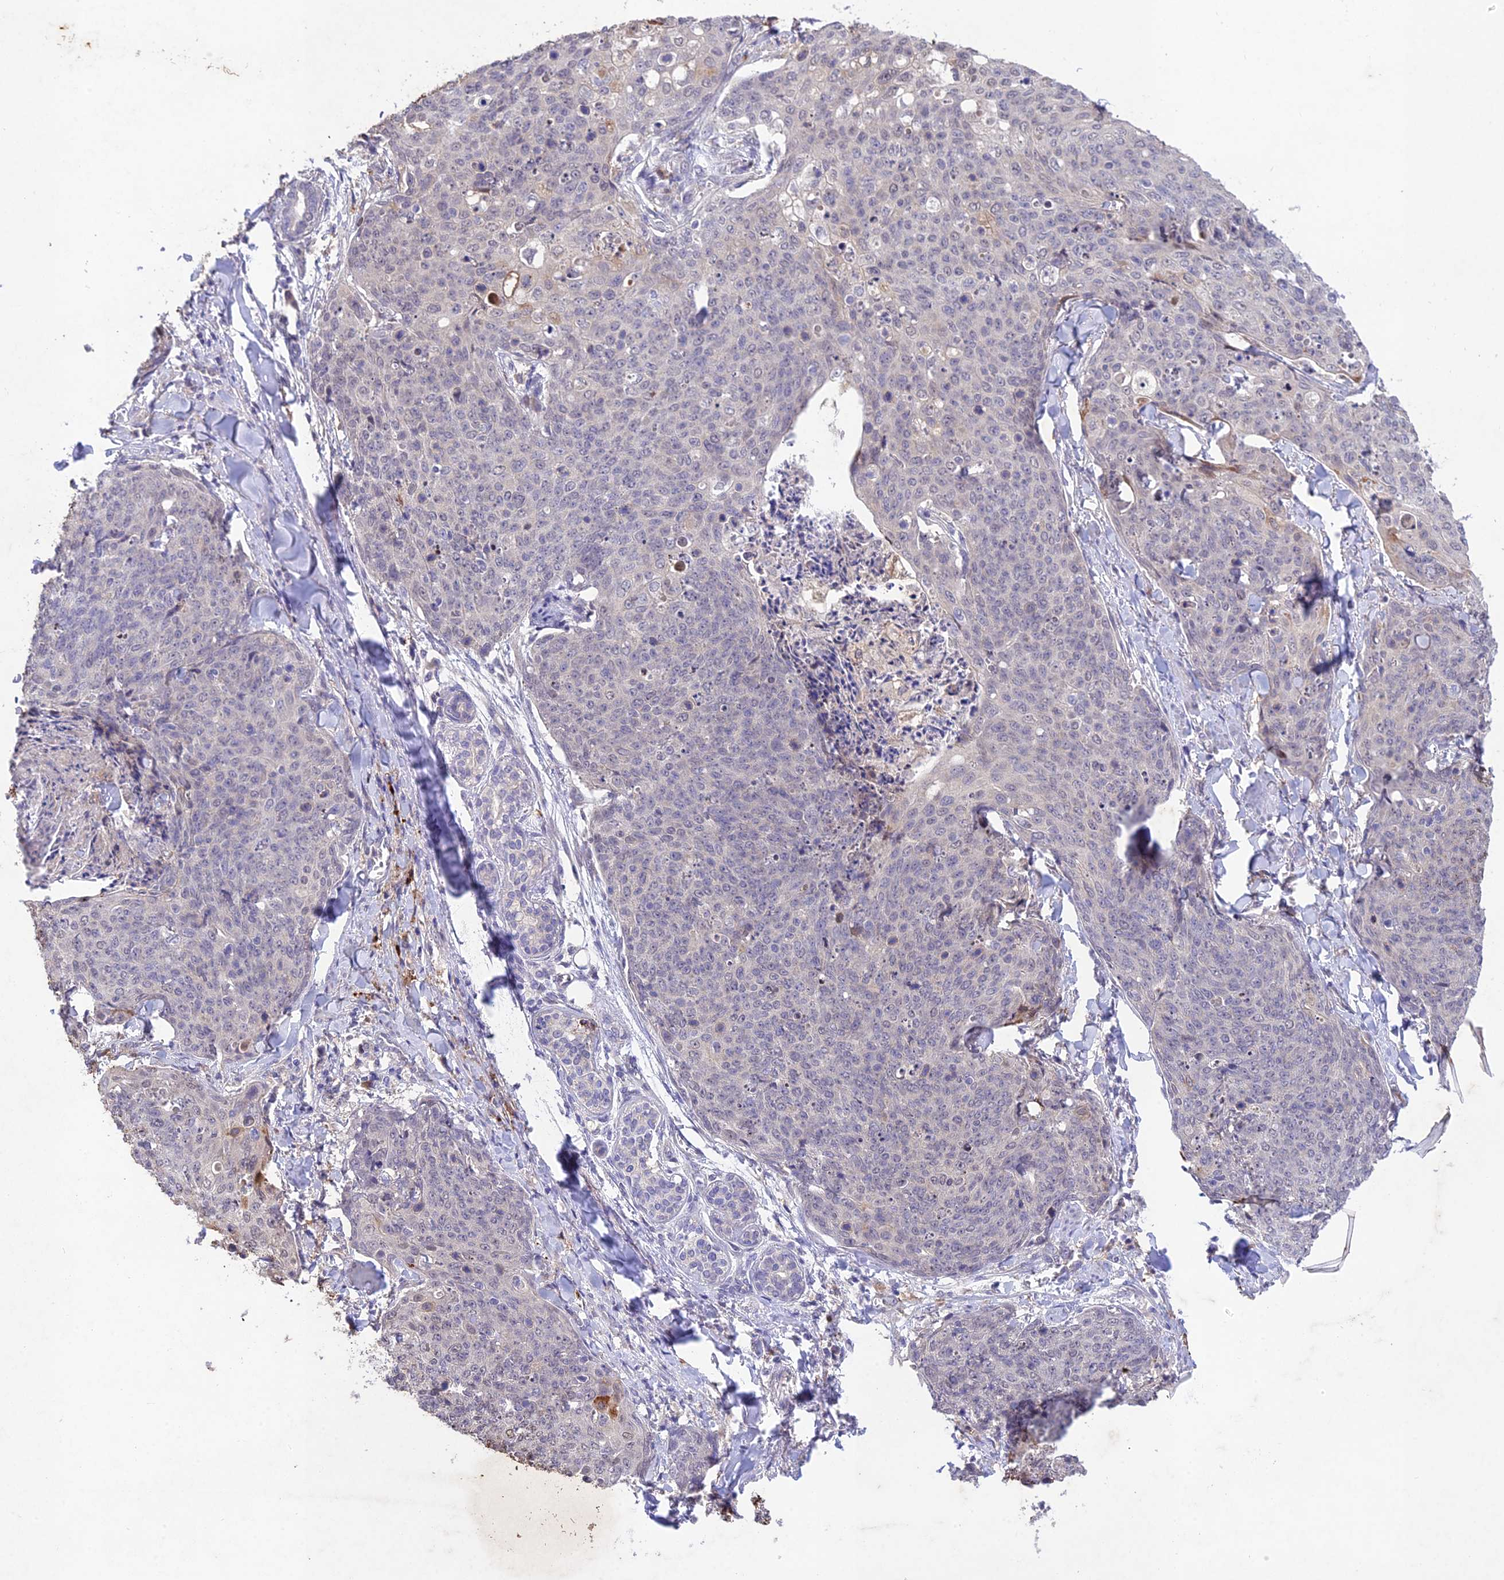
{"staining": {"intensity": "negative", "quantity": "none", "location": "none"}, "tissue": "skin cancer", "cell_type": "Tumor cells", "image_type": "cancer", "snomed": [{"axis": "morphology", "description": "Squamous cell carcinoma, NOS"}, {"axis": "topography", "description": "Skin"}, {"axis": "topography", "description": "Vulva"}], "caption": "DAB immunohistochemical staining of skin cancer demonstrates no significant staining in tumor cells.", "gene": "ANKRD52", "patient": {"sex": "female", "age": 85}}